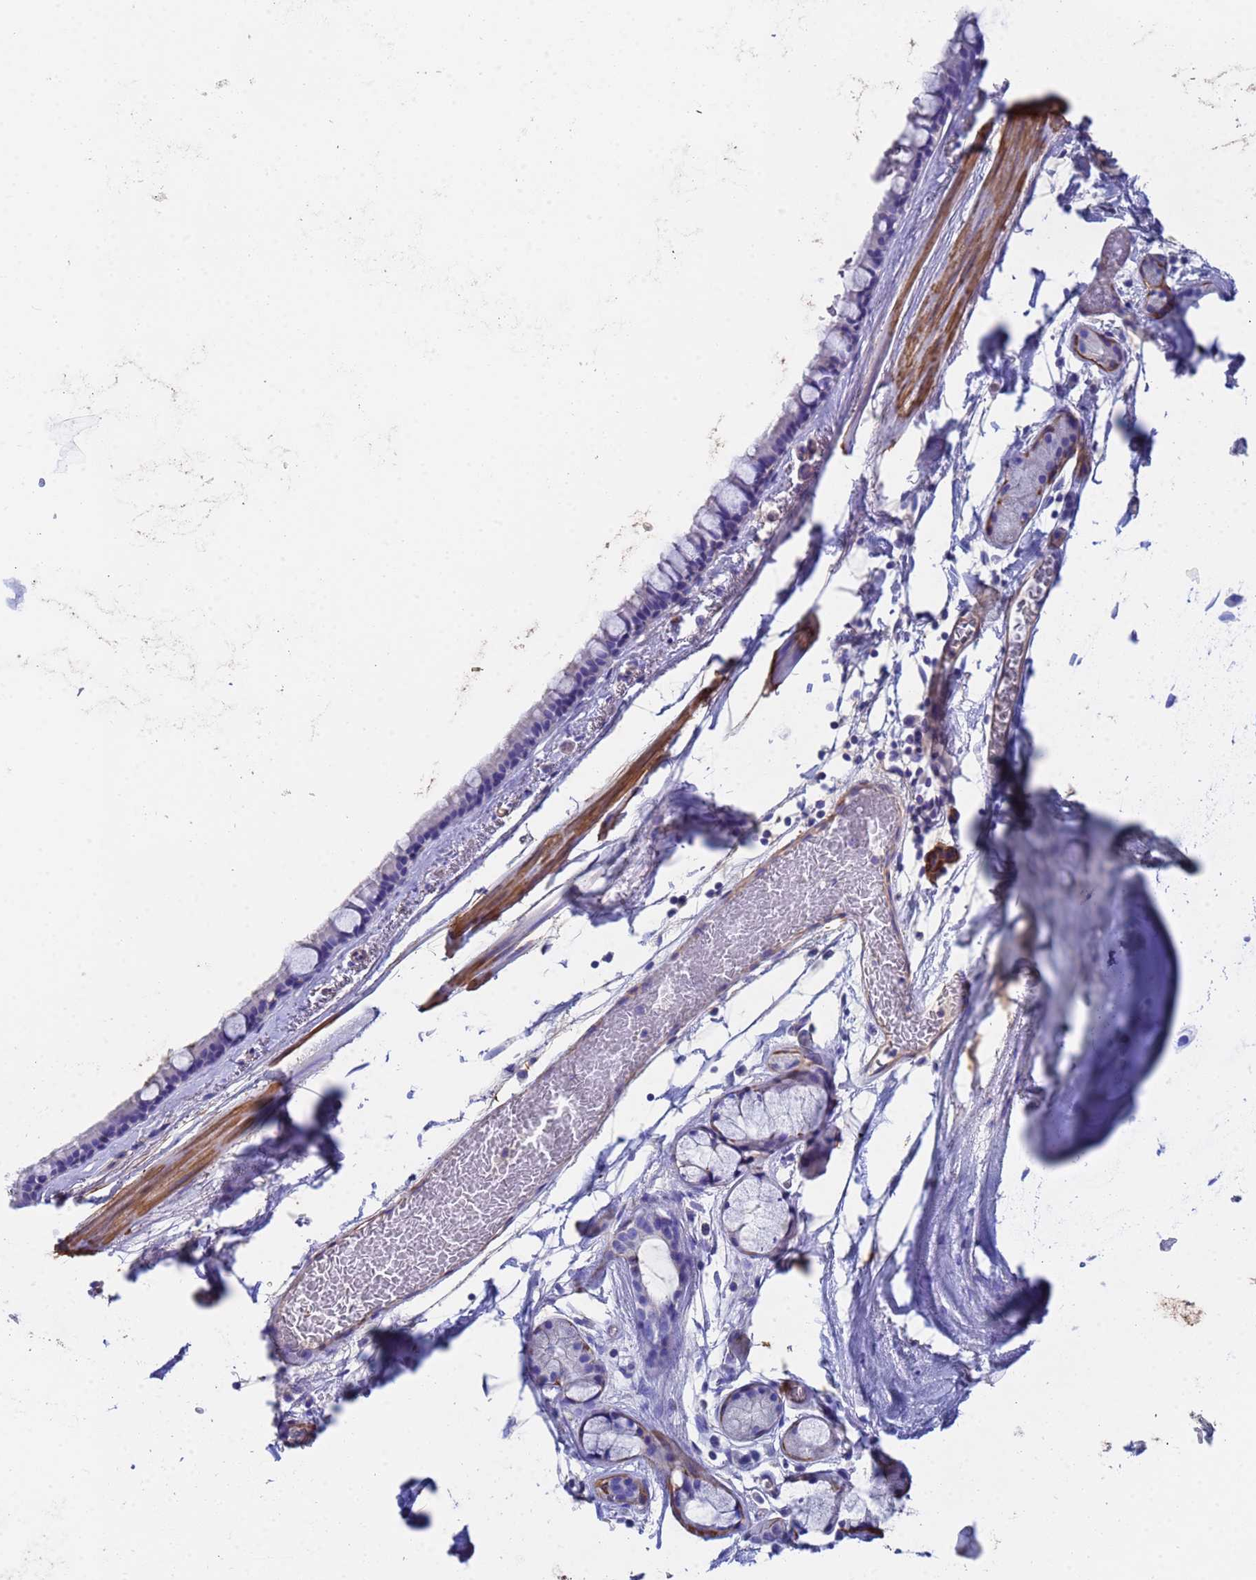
{"staining": {"intensity": "negative", "quantity": "none", "location": "none"}, "tissue": "bronchus", "cell_type": "Respiratory epithelial cells", "image_type": "normal", "snomed": [{"axis": "morphology", "description": "Normal tissue, NOS"}, {"axis": "topography", "description": "Cartilage tissue"}], "caption": "Immunohistochemistry histopathology image of normal bronchus: bronchus stained with DAB (3,3'-diaminobenzidine) shows no significant protein expression in respiratory epithelial cells. (Immunohistochemistry (ihc), brightfield microscopy, high magnification).", "gene": "CST1", "patient": {"sex": "male", "age": 63}}